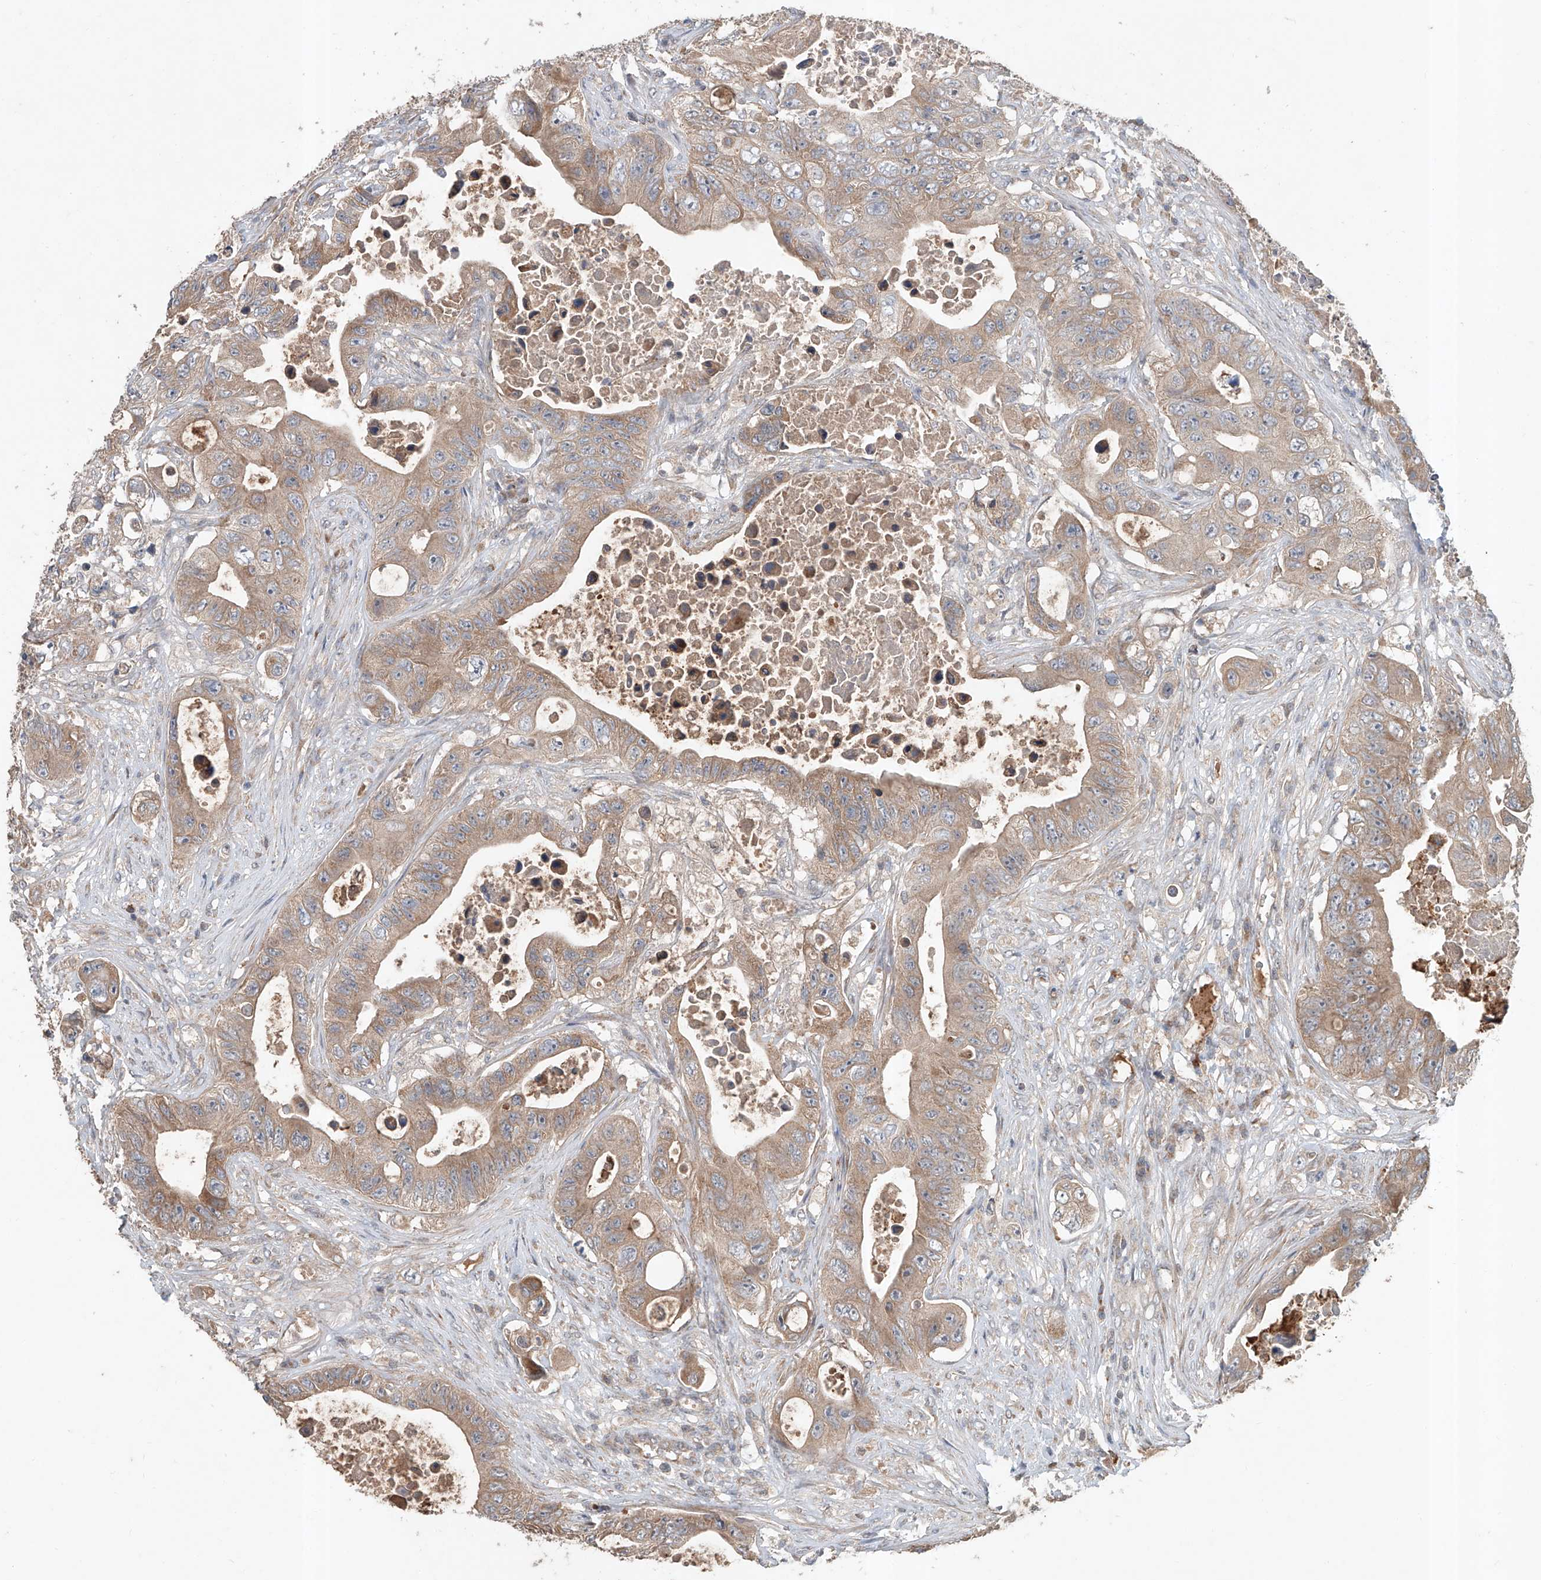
{"staining": {"intensity": "moderate", "quantity": ">75%", "location": "cytoplasmic/membranous"}, "tissue": "colorectal cancer", "cell_type": "Tumor cells", "image_type": "cancer", "snomed": [{"axis": "morphology", "description": "Adenocarcinoma, NOS"}, {"axis": "topography", "description": "Colon"}], "caption": "A histopathology image showing moderate cytoplasmic/membranous staining in about >75% of tumor cells in adenocarcinoma (colorectal), as visualized by brown immunohistochemical staining.", "gene": "ADAM23", "patient": {"sex": "female", "age": 46}}